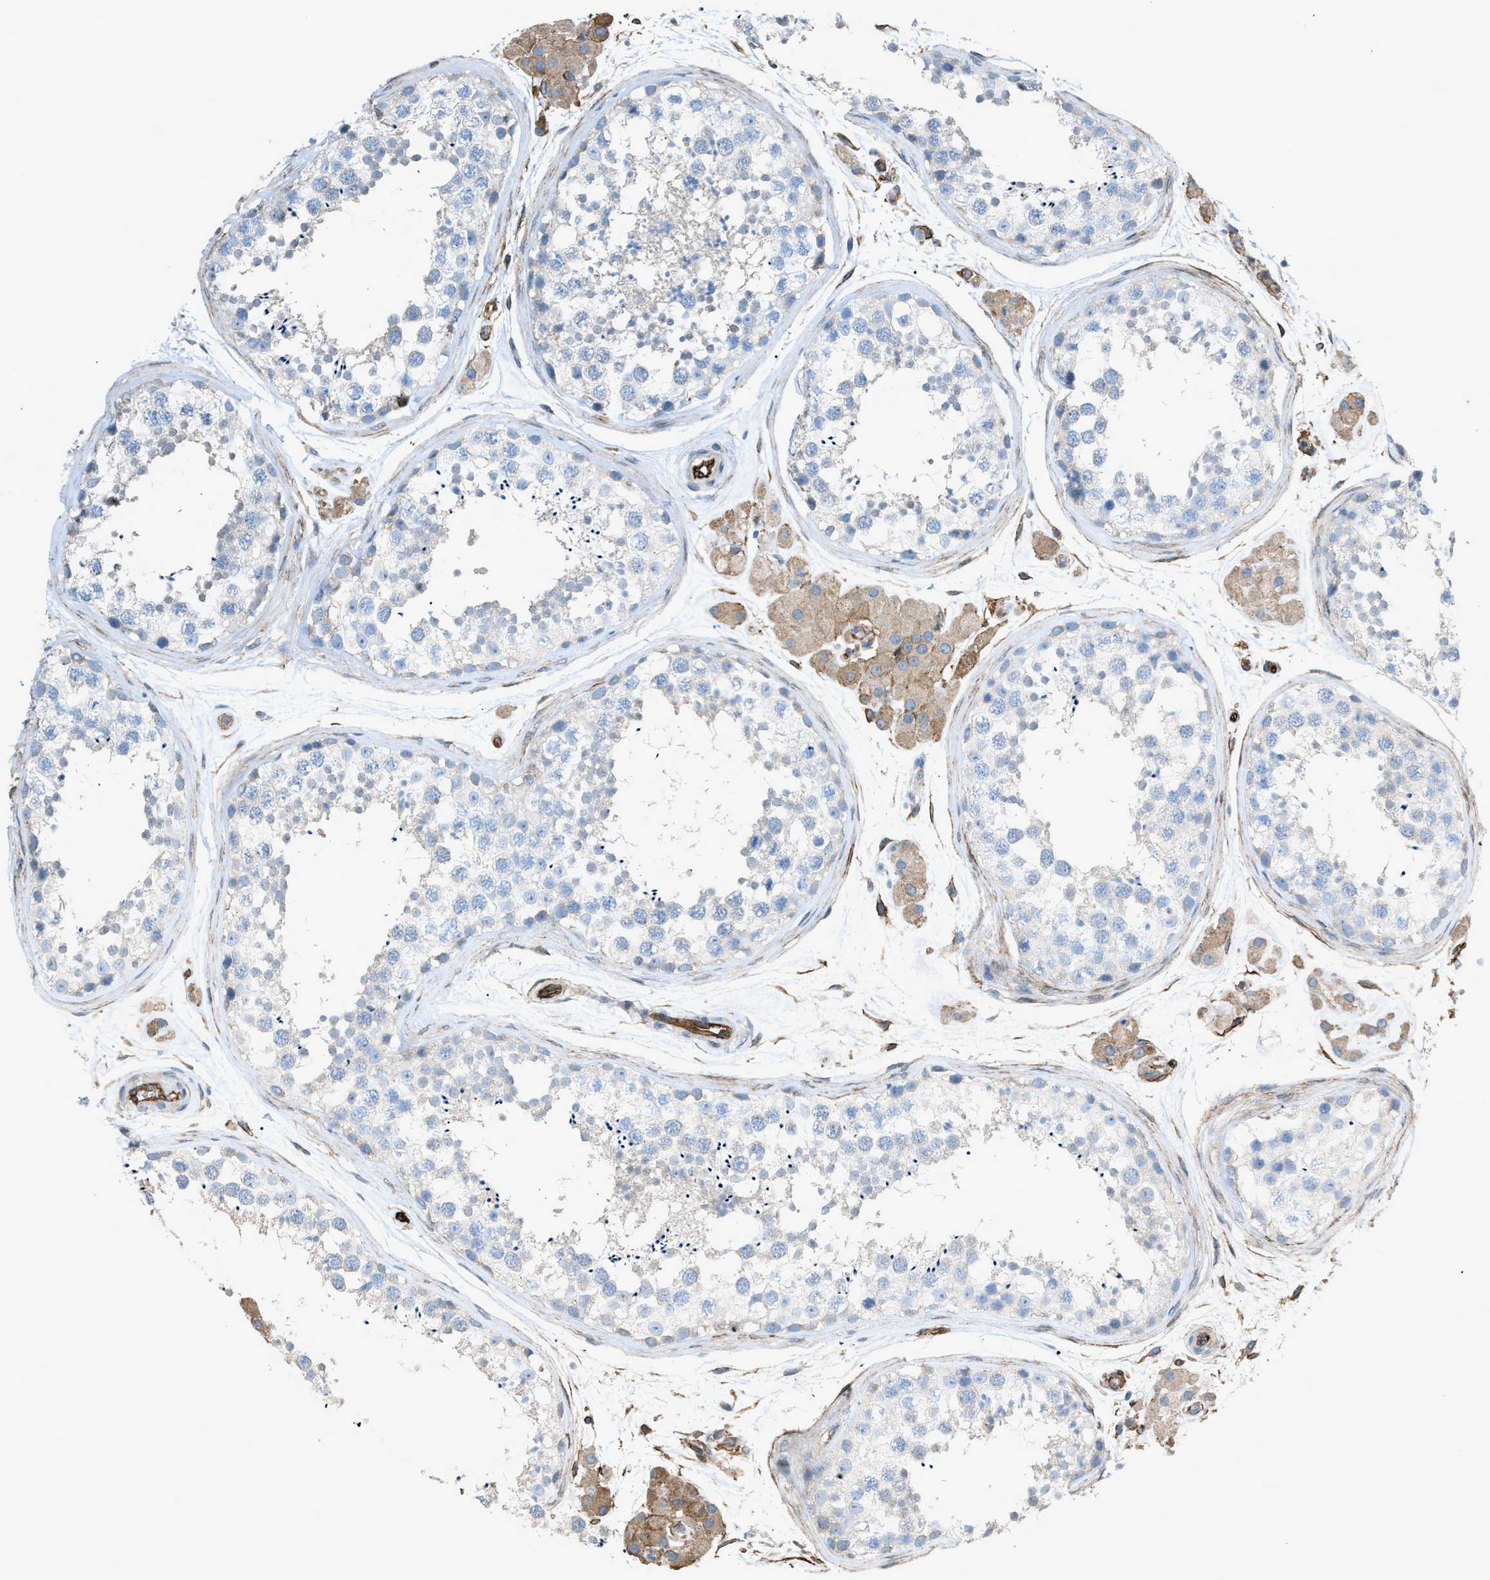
{"staining": {"intensity": "negative", "quantity": "none", "location": "none"}, "tissue": "testis", "cell_type": "Cells in seminiferous ducts", "image_type": "normal", "snomed": [{"axis": "morphology", "description": "Normal tissue, NOS"}, {"axis": "topography", "description": "Testis"}], "caption": "High magnification brightfield microscopy of benign testis stained with DAB (brown) and counterstained with hematoxylin (blue): cells in seminiferous ducts show no significant staining. (DAB IHC visualized using brightfield microscopy, high magnification).", "gene": "SLC22A15", "patient": {"sex": "male", "age": 56}}